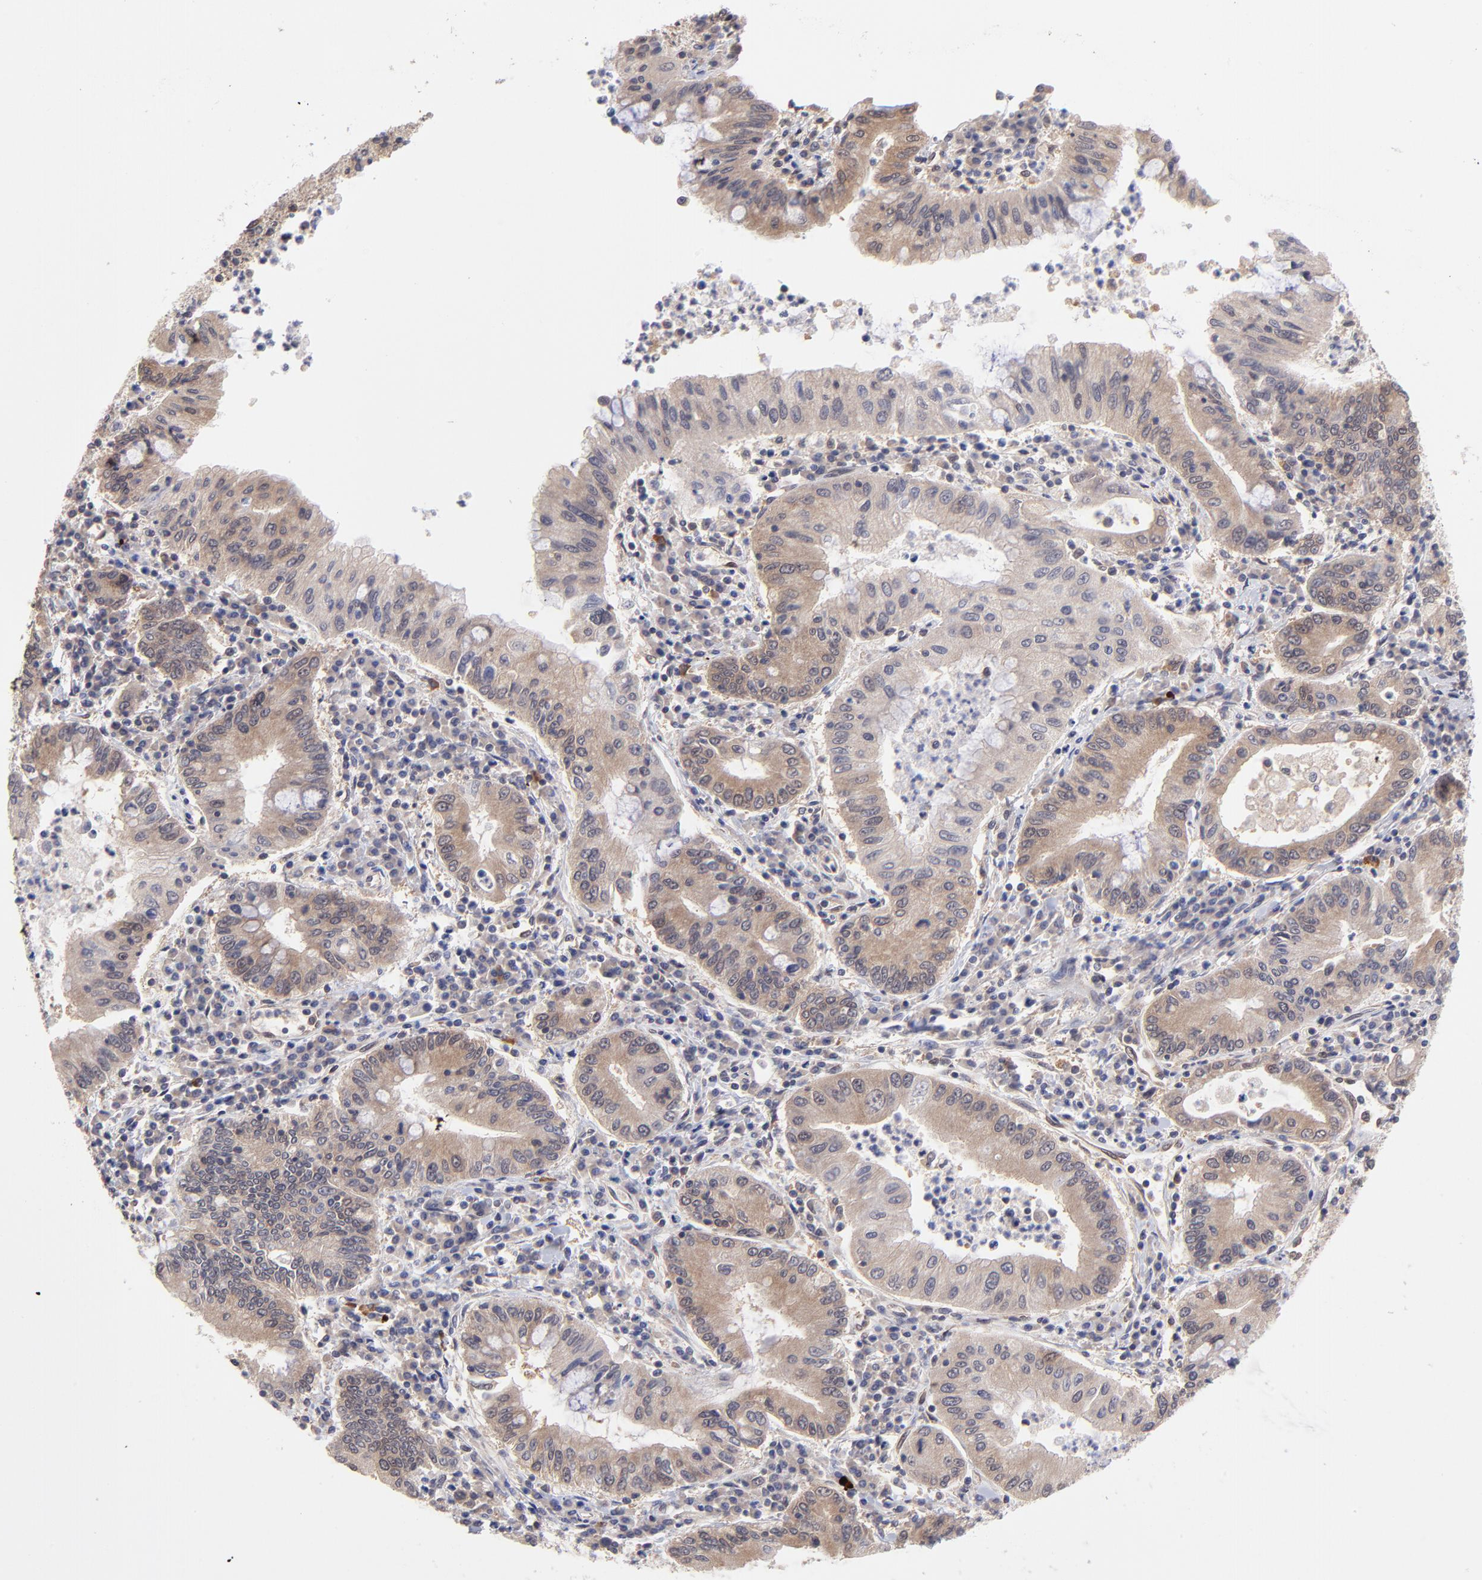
{"staining": {"intensity": "weak", "quantity": ">75%", "location": "cytoplasmic/membranous"}, "tissue": "stomach cancer", "cell_type": "Tumor cells", "image_type": "cancer", "snomed": [{"axis": "morphology", "description": "Normal tissue, NOS"}, {"axis": "morphology", "description": "Adenocarcinoma, NOS"}, {"axis": "topography", "description": "Esophagus"}, {"axis": "topography", "description": "Stomach, upper"}, {"axis": "topography", "description": "Peripheral nerve tissue"}], "caption": "Protein analysis of stomach adenocarcinoma tissue displays weak cytoplasmic/membranous staining in about >75% of tumor cells.", "gene": "UBE2E3", "patient": {"sex": "male", "age": 62}}